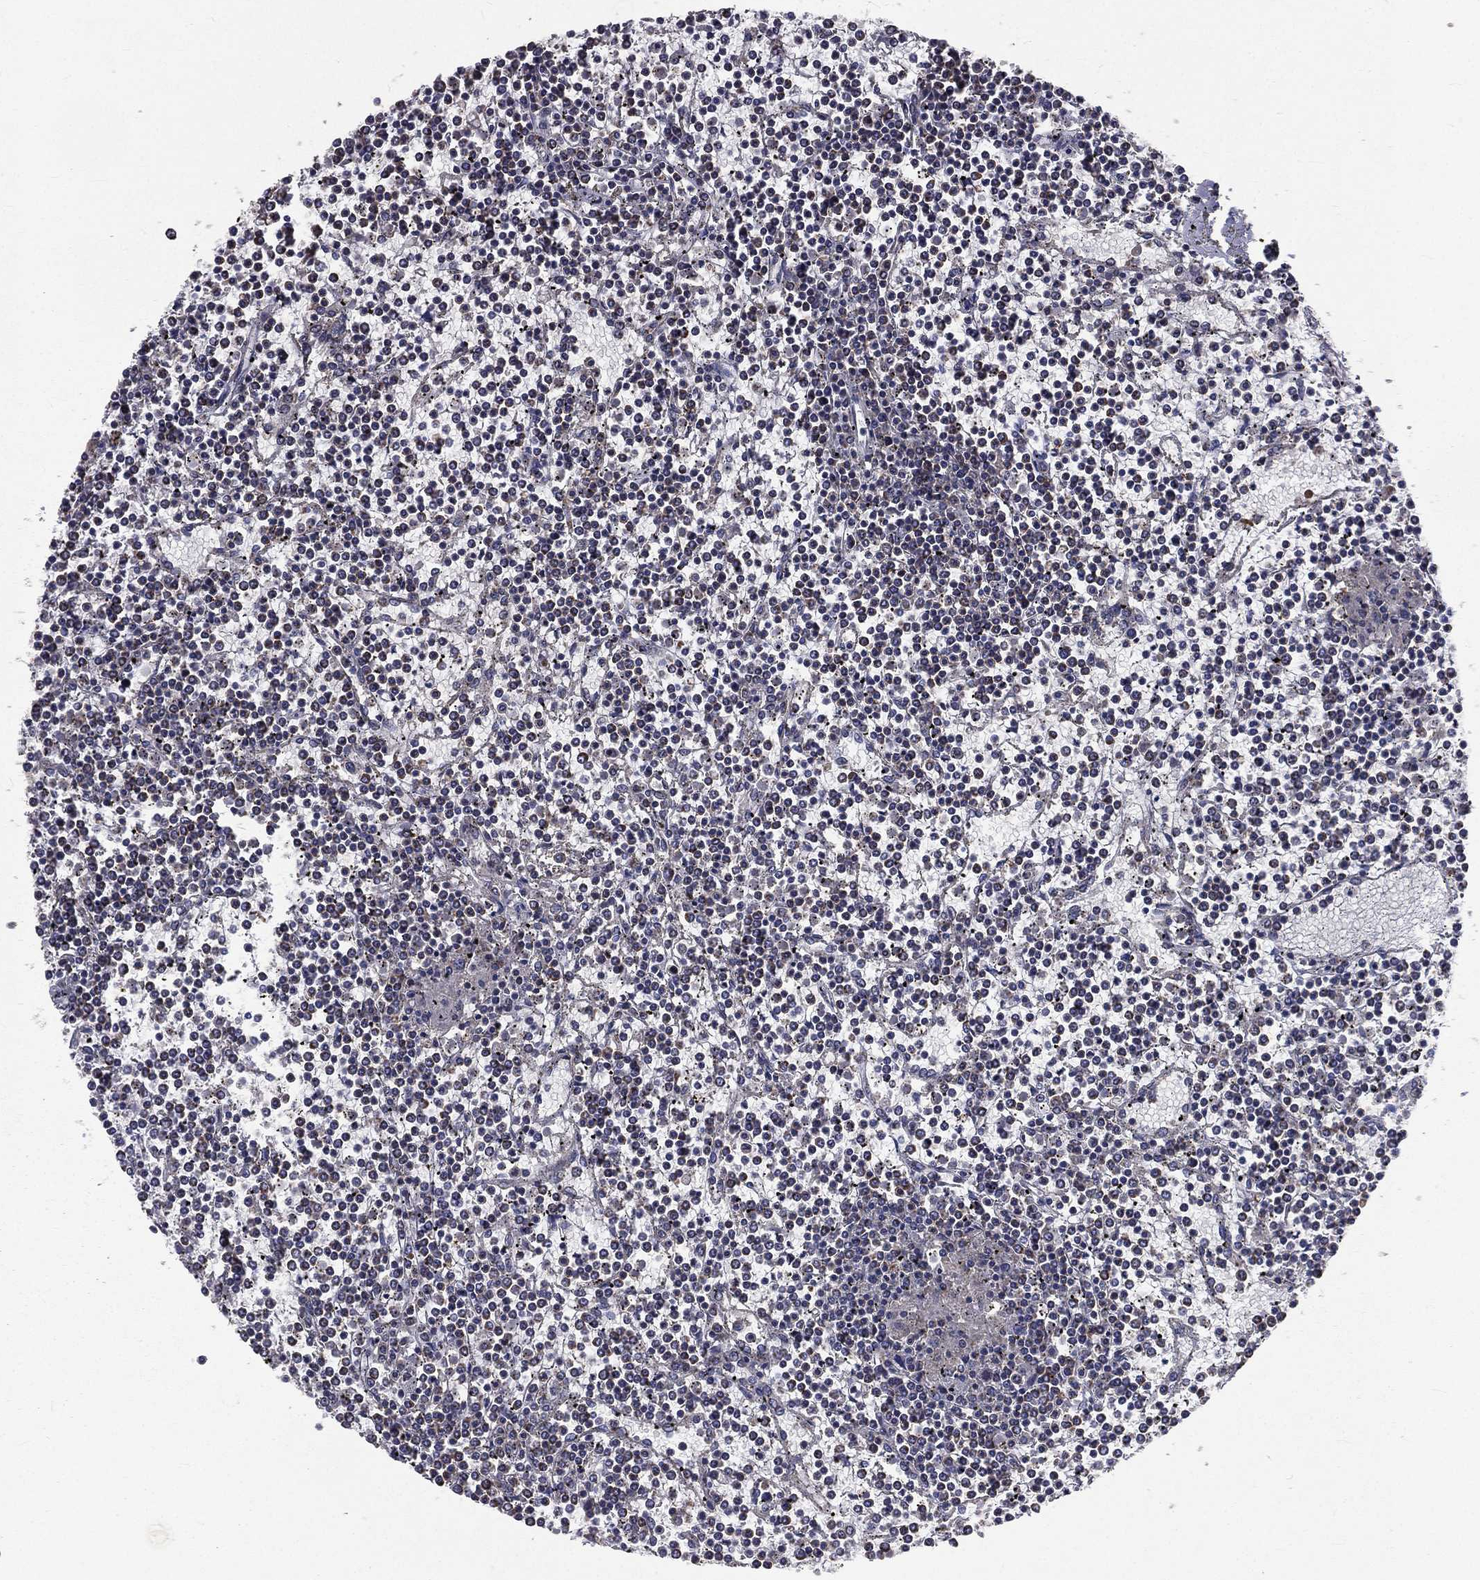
{"staining": {"intensity": "negative", "quantity": "none", "location": "none"}, "tissue": "lymphoma", "cell_type": "Tumor cells", "image_type": "cancer", "snomed": [{"axis": "morphology", "description": "Malignant lymphoma, non-Hodgkin's type, Low grade"}, {"axis": "topography", "description": "Spleen"}], "caption": "IHC histopathology image of neoplastic tissue: human low-grade malignant lymphoma, non-Hodgkin's type stained with DAB reveals no significant protein staining in tumor cells. (DAB (3,3'-diaminobenzidine) IHC, high magnification).", "gene": "GPD1", "patient": {"sex": "female", "age": 19}}